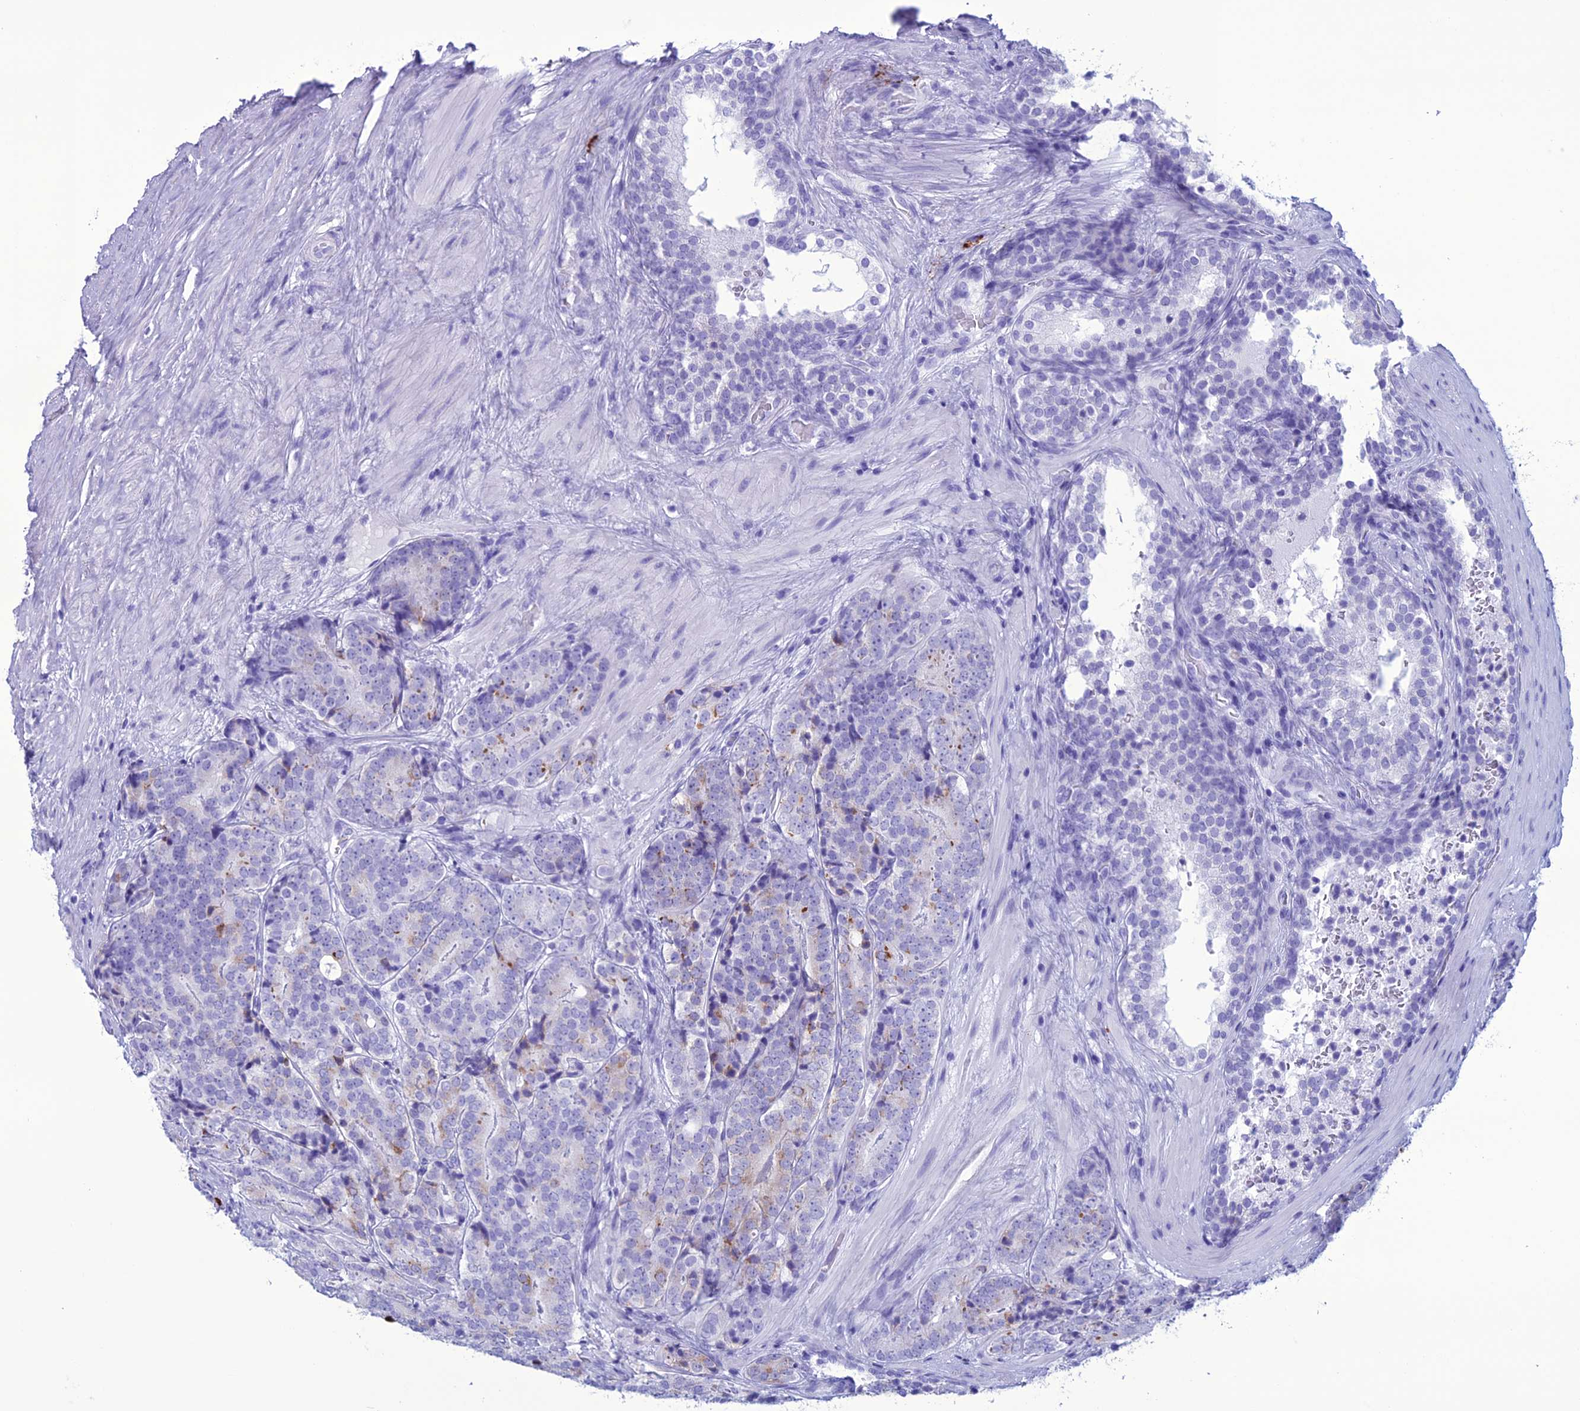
{"staining": {"intensity": "weak", "quantity": "<25%", "location": "cytoplasmic/membranous"}, "tissue": "prostate cancer", "cell_type": "Tumor cells", "image_type": "cancer", "snomed": [{"axis": "morphology", "description": "Adenocarcinoma, High grade"}, {"axis": "topography", "description": "Prostate"}], "caption": "Human prostate adenocarcinoma (high-grade) stained for a protein using immunohistochemistry (IHC) demonstrates no expression in tumor cells.", "gene": "MZB1", "patient": {"sex": "male", "age": 56}}